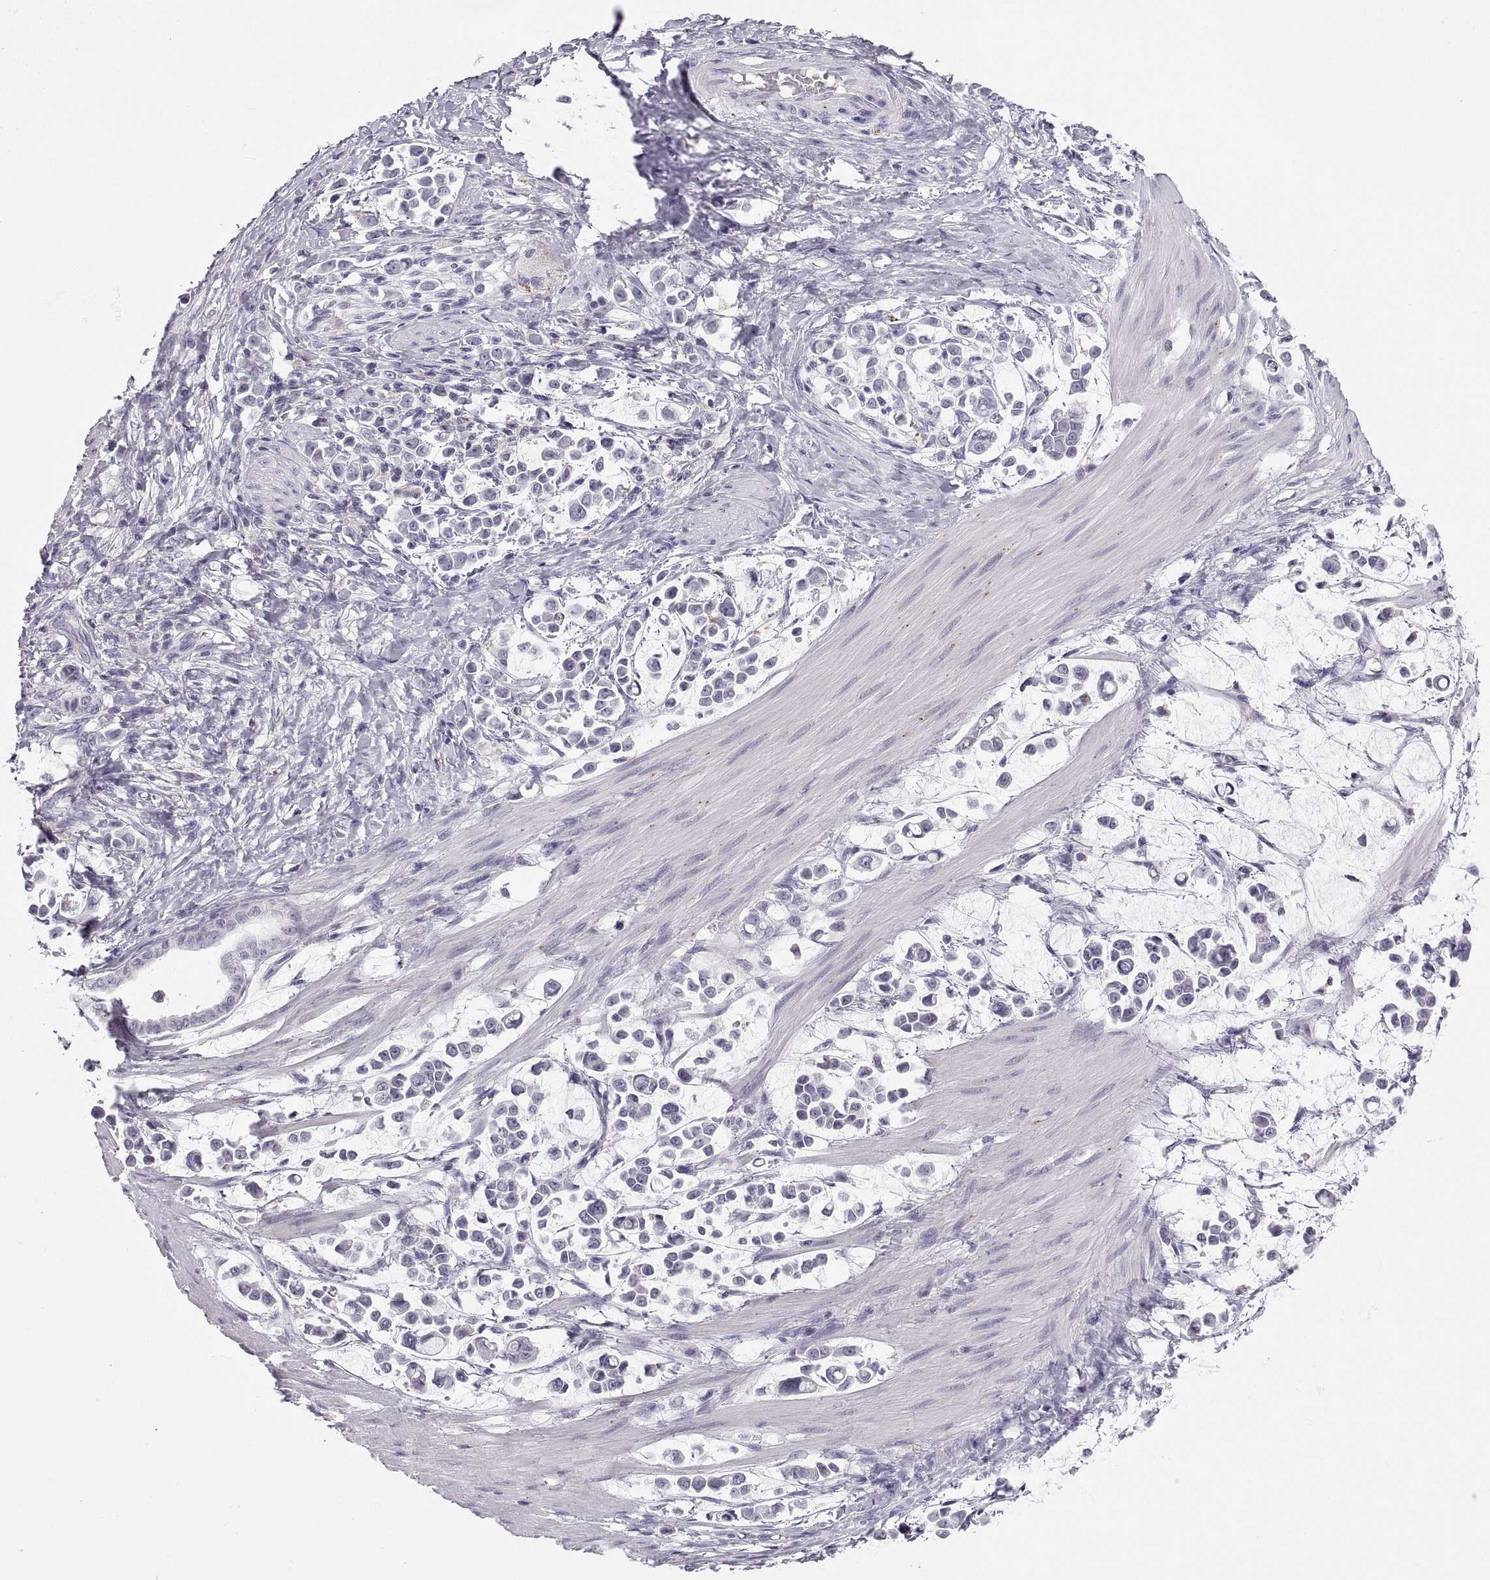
{"staining": {"intensity": "negative", "quantity": "none", "location": "none"}, "tissue": "stomach cancer", "cell_type": "Tumor cells", "image_type": "cancer", "snomed": [{"axis": "morphology", "description": "Adenocarcinoma, NOS"}, {"axis": "topography", "description": "Stomach"}], "caption": "Human stomach cancer (adenocarcinoma) stained for a protein using immunohistochemistry displays no staining in tumor cells.", "gene": "RGS19", "patient": {"sex": "male", "age": 82}}